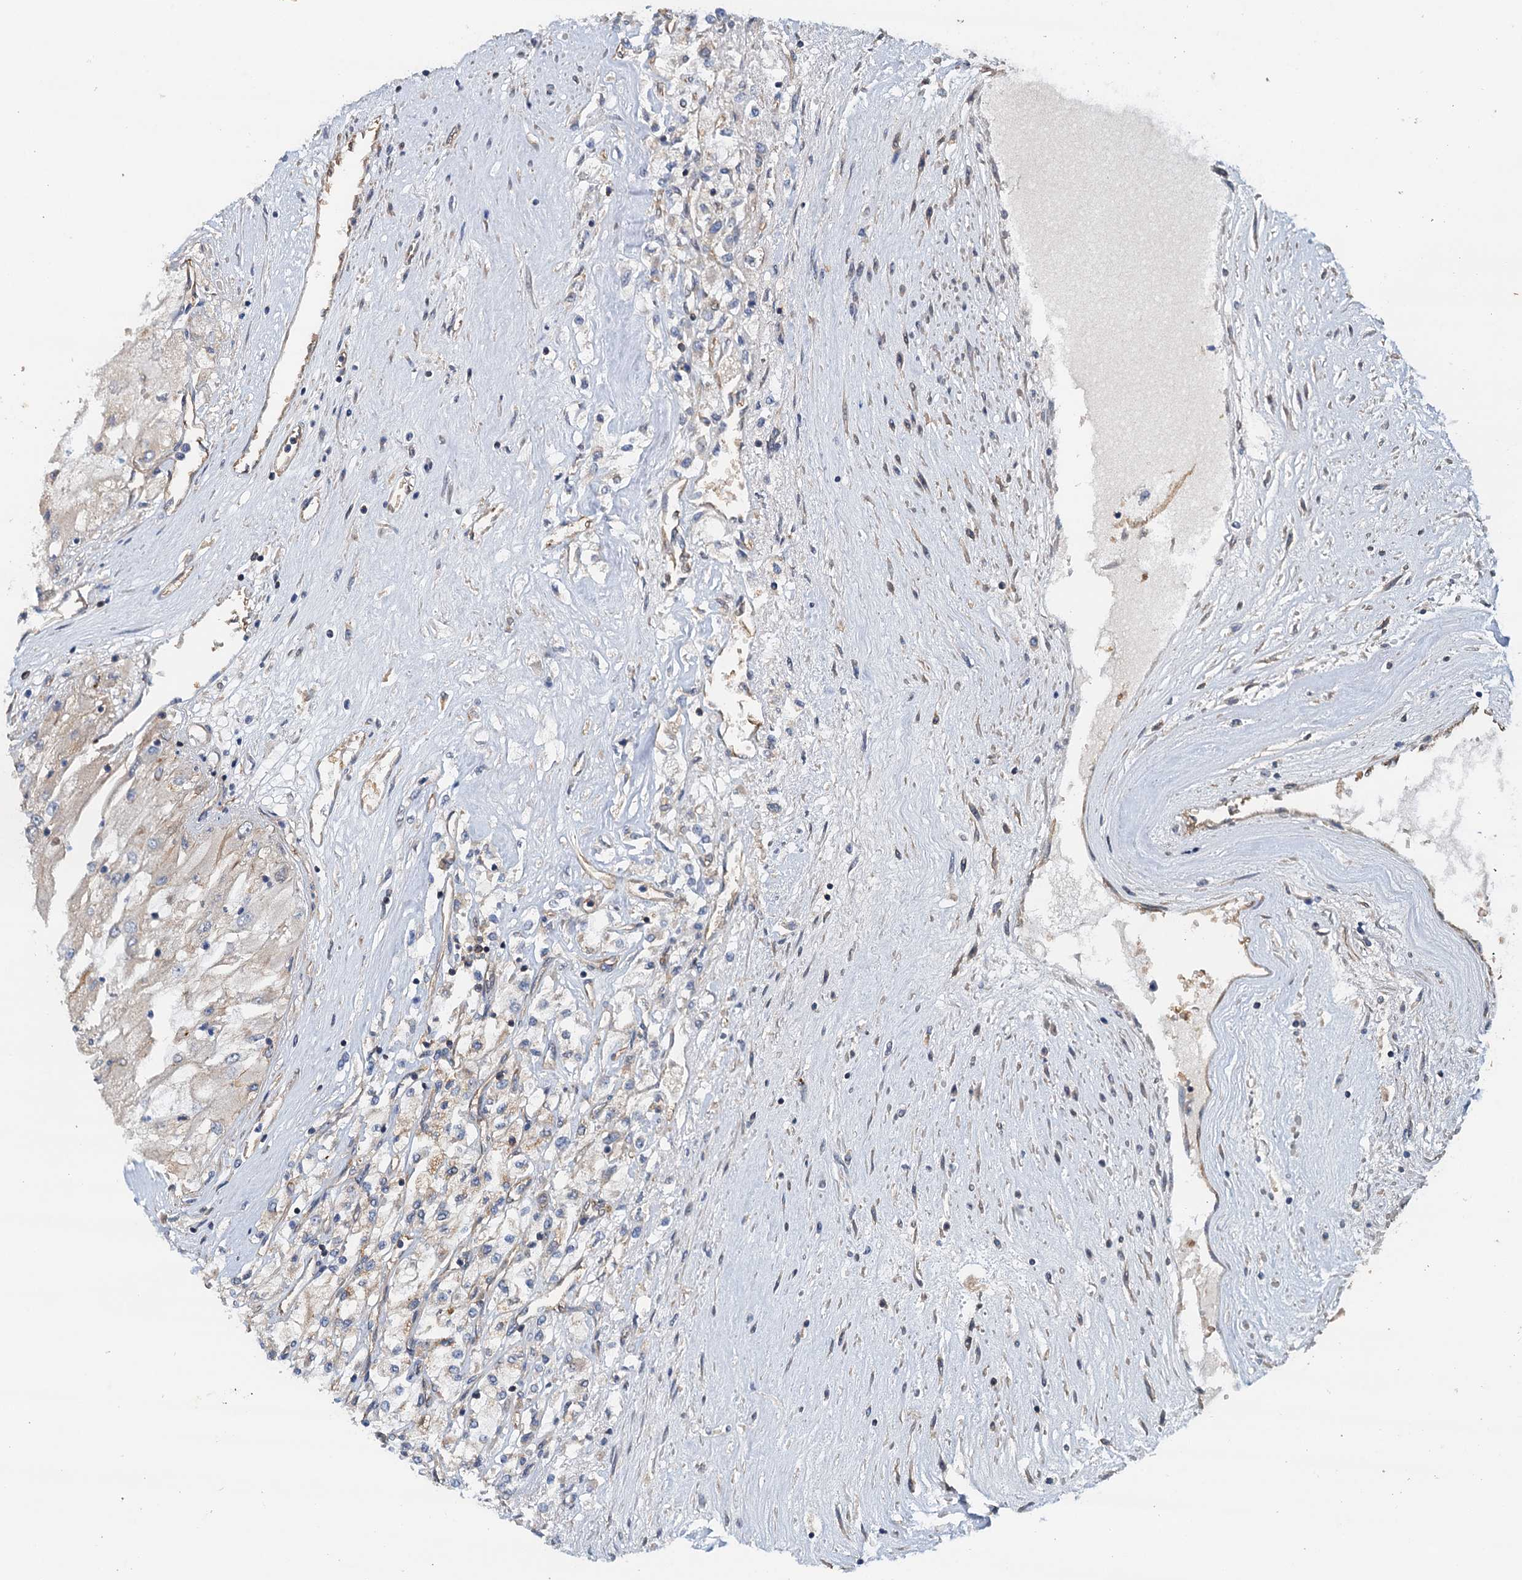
{"staining": {"intensity": "weak", "quantity": "25%-75%", "location": "cytoplasmic/membranous"}, "tissue": "renal cancer", "cell_type": "Tumor cells", "image_type": "cancer", "snomed": [{"axis": "morphology", "description": "Adenocarcinoma, NOS"}, {"axis": "topography", "description": "Kidney"}], "caption": "IHC (DAB) staining of human adenocarcinoma (renal) reveals weak cytoplasmic/membranous protein positivity in about 25%-75% of tumor cells.", "gene": "ROGDI", "patient": {"sex": "male", "age": 80}}